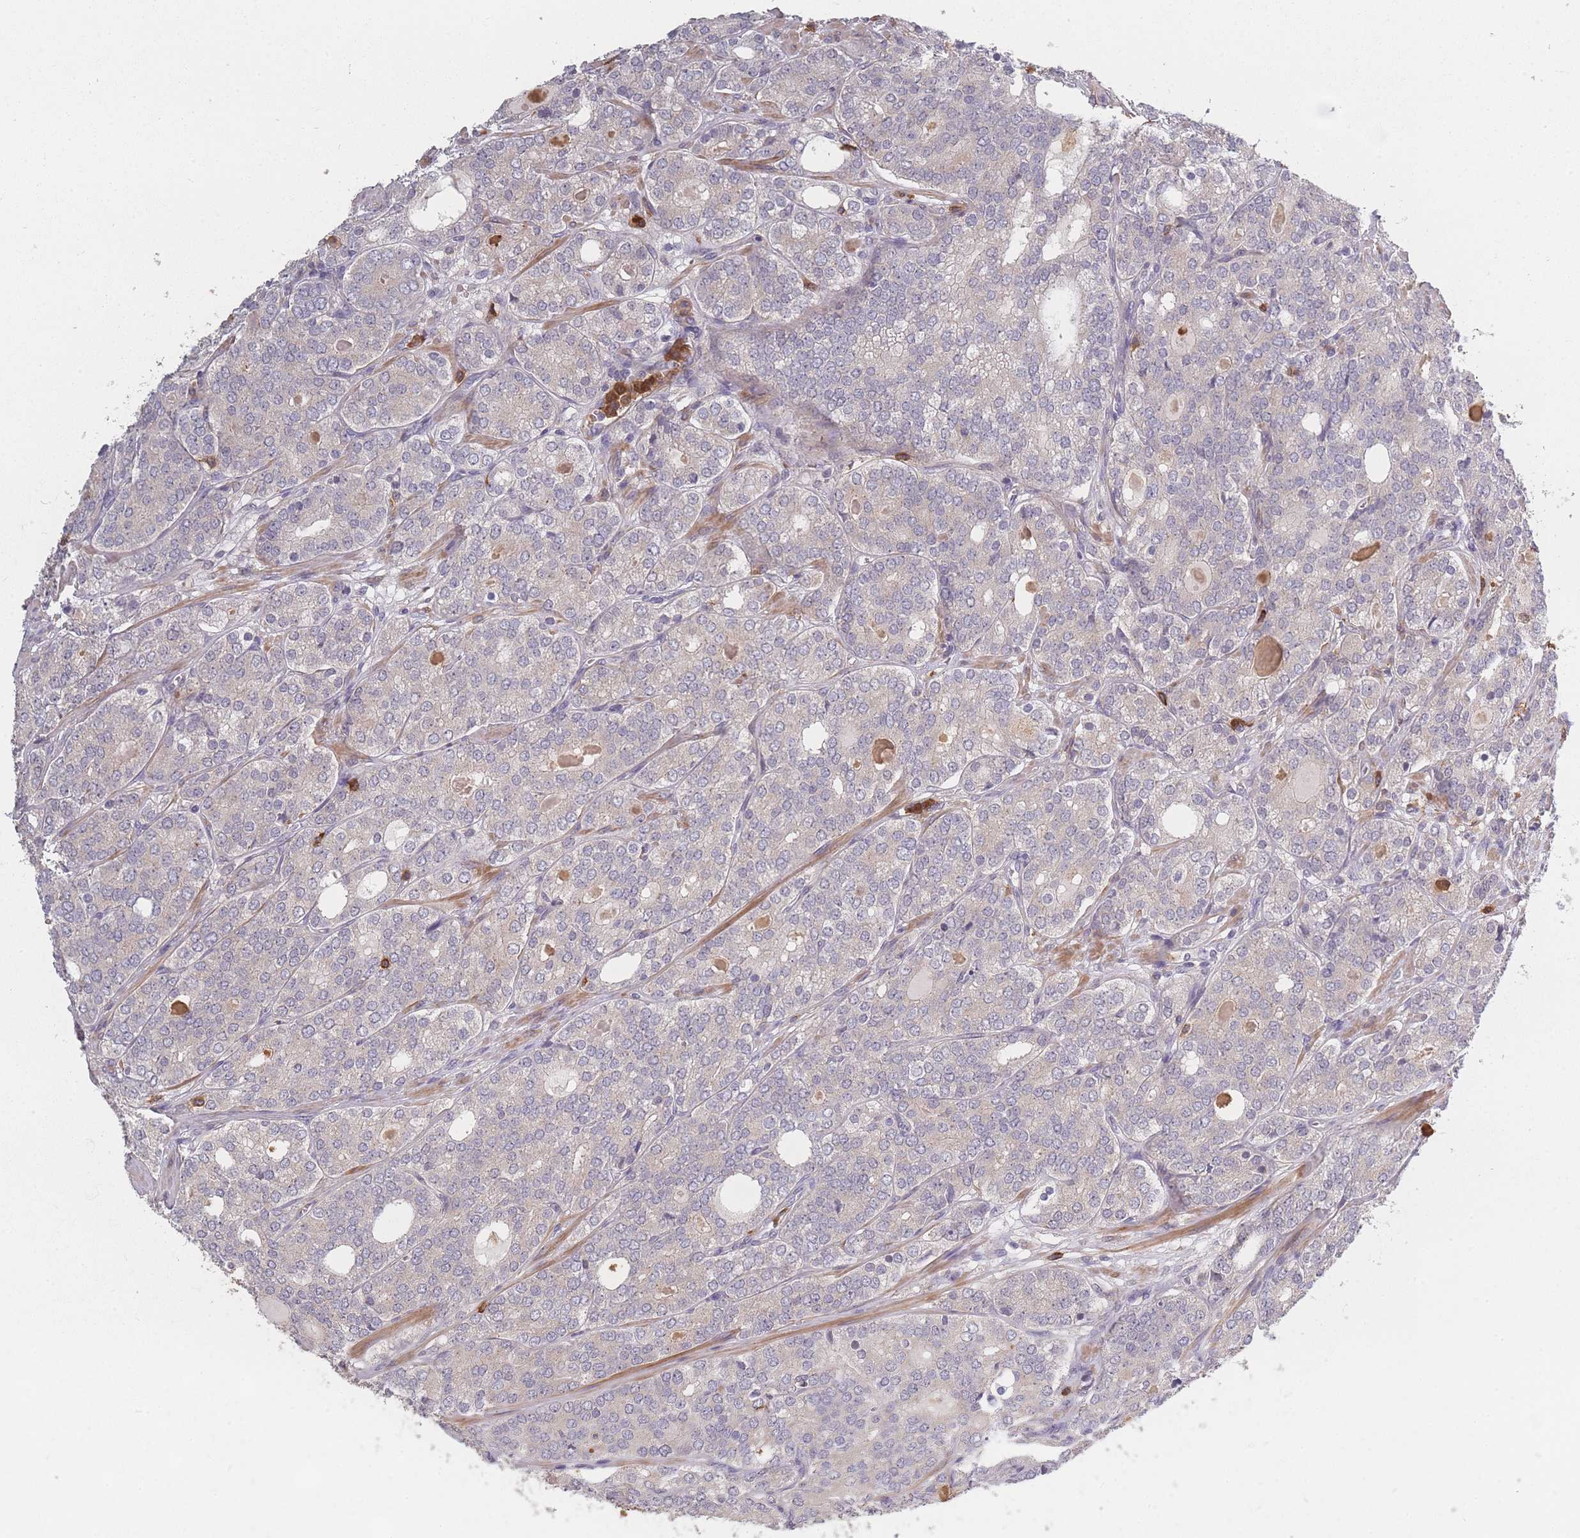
{"staining": {"intensity": "negative", "quantity": "none", "location": "none"}, "tissue": "prostate cancer", "cell_type": "Tumor cells", "image_type": "cancer", "snomed": [{"axis": "morphology", "description": "Adenocarcinoma, High grade"}, {"axis": "topography", "description": "Prostate"}], "caption": "There is no significant staining in tumor cells of high-grade adenocarcinoma (prostate).", "gene": "BST1", "patient": {"sex": "male", "age": 64}}